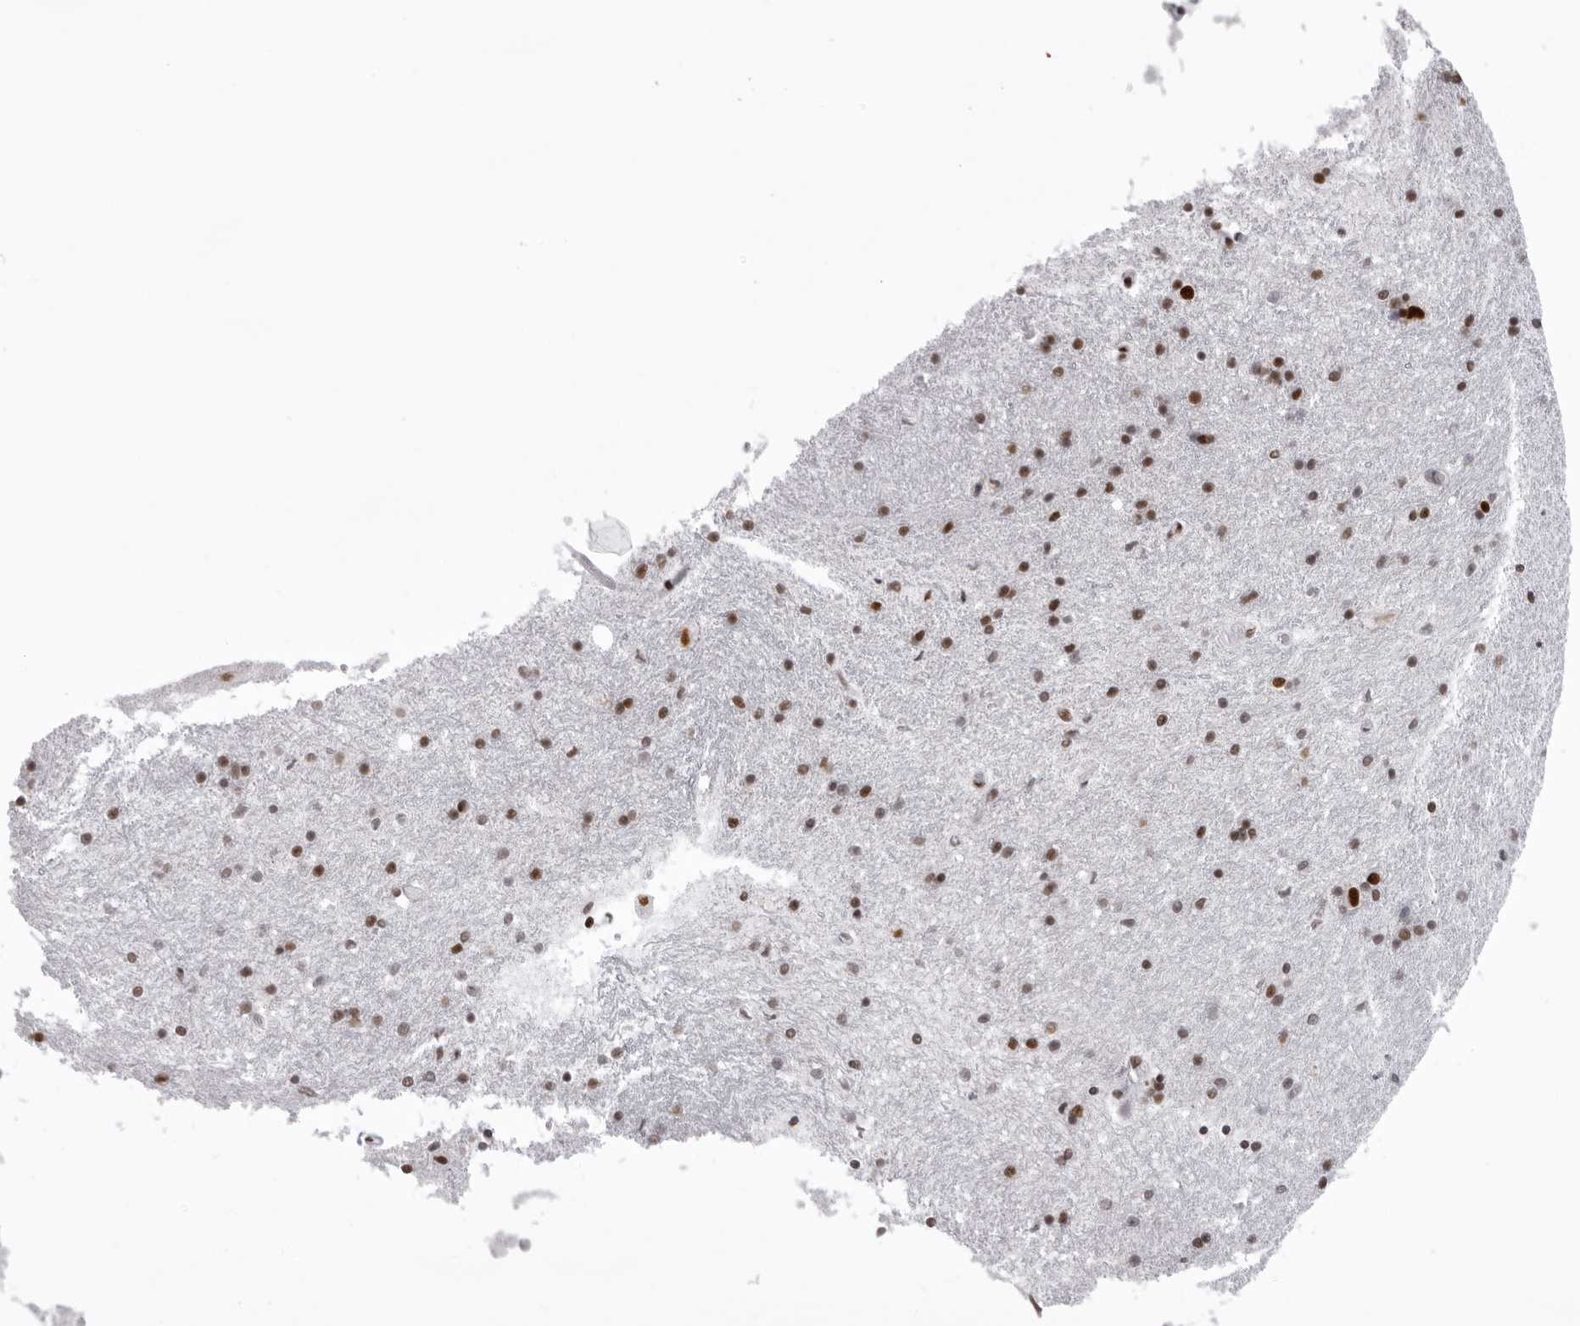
{"staining": {"intensity": "moderate", "quantity": "25%-75%", "location": "nuclear"}, "tissue": "hippocampus", "cell_type": "Glial cells", "image_type": "normal", "snomed": [{"axis": "morphology", "description": "Normal tissue, NOS"}, {"axis": "topography", "description": "Hippocampus"}], "caption": "DAB (3,3'-diaminobenzidine) immunohistochemical staining of unremarkable hippocampus reveals moderate nuclear protein expression in approximately 25%-75% of glial cells. (IHC, brightfield microscopy, high magnification).", "gene": "DHX9", "patient": {"sex": "male", "age": 45}}